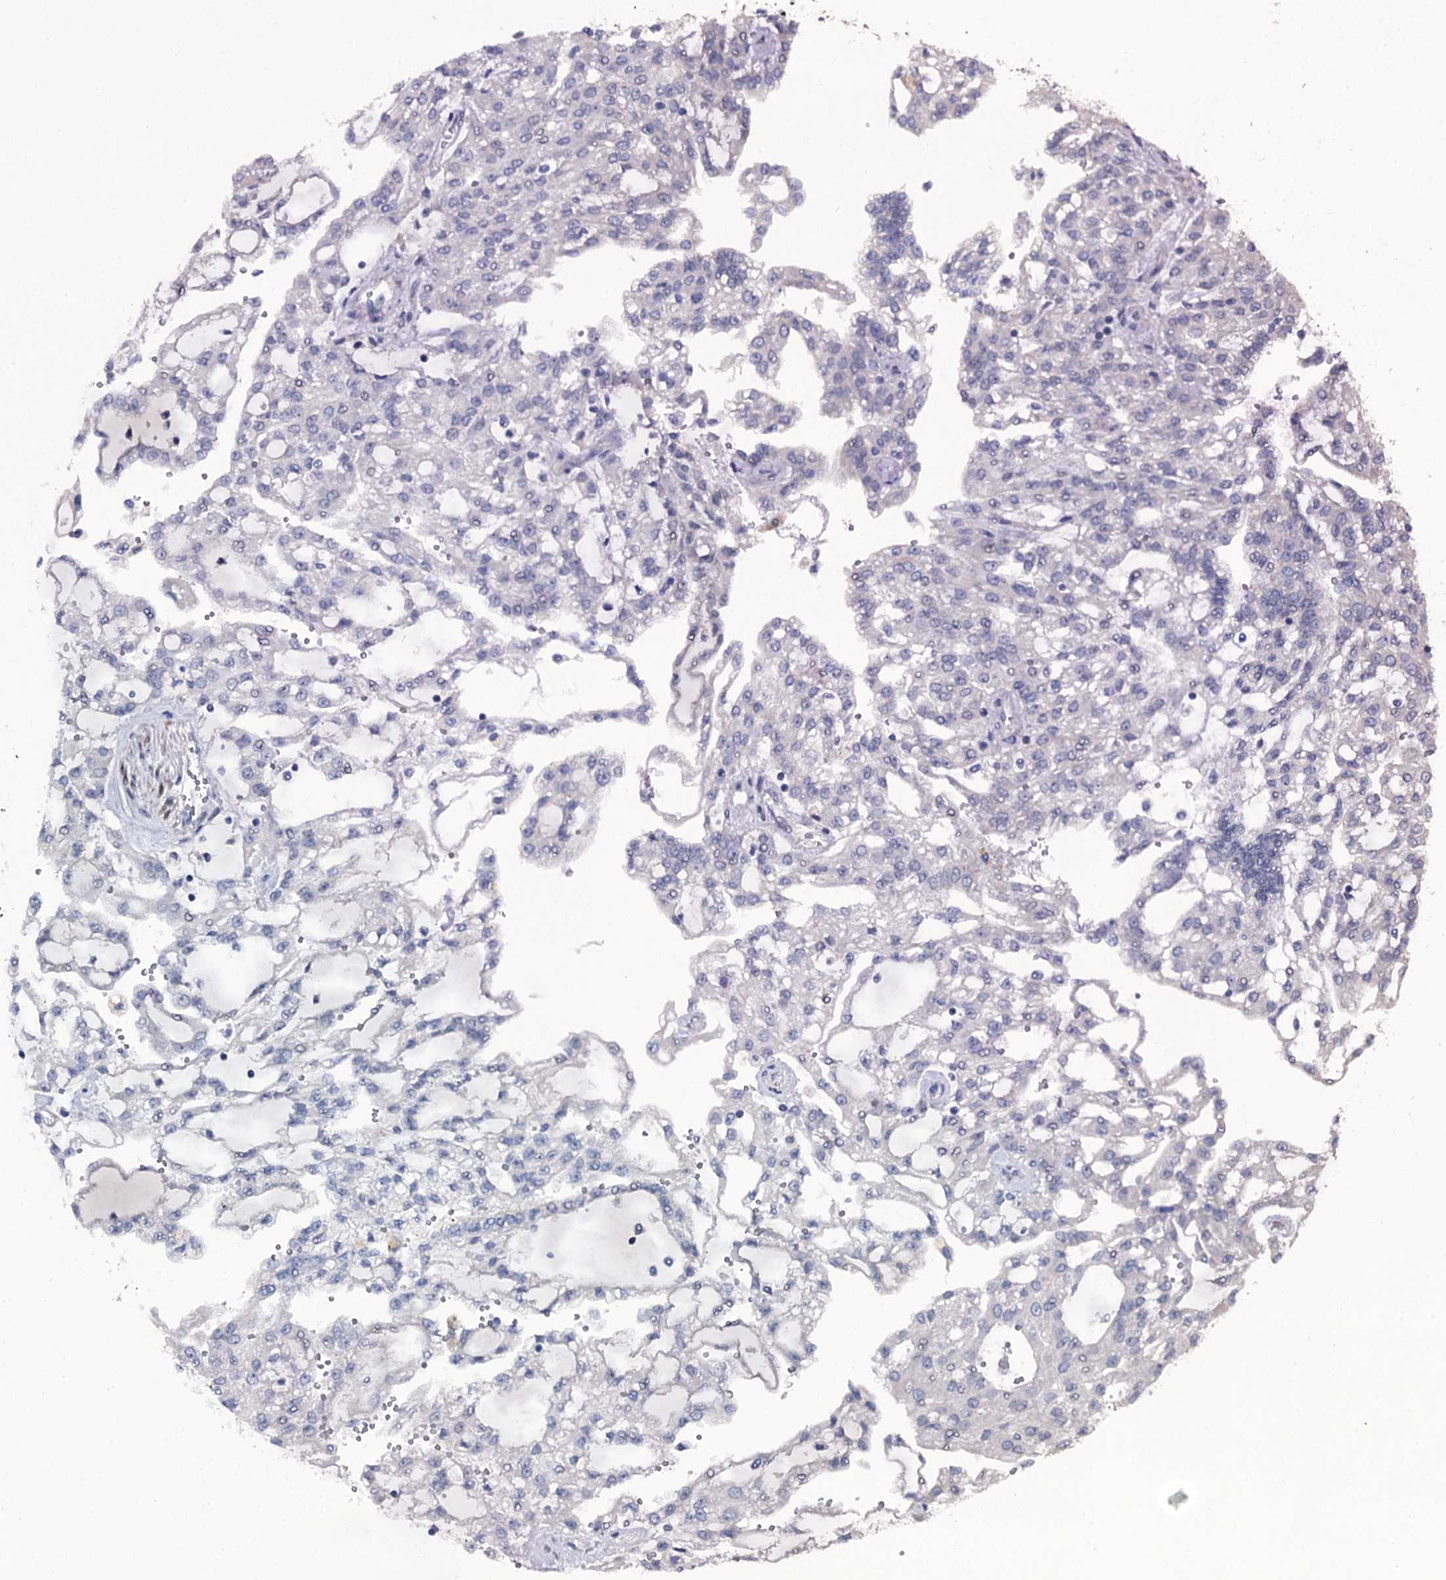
{"staining": {"intensity": "negative", "quantity": "none", "location": "none"}, "tissue": "renal cancer", "cell_type": "Tumor cells", "image_type": "cancer", "snomed": [{"axis": "morphology", "description": "Adenocarcinoma, NOS"}, {"axis": "topography", "description": "Kidney"}], "caption": "Immunohistochemical staining of adenocarcinoma (renal) shows no significant positivity in tumor cells.", "gene": "LYG2", "patient": {"sex": "male", "age": 63}}